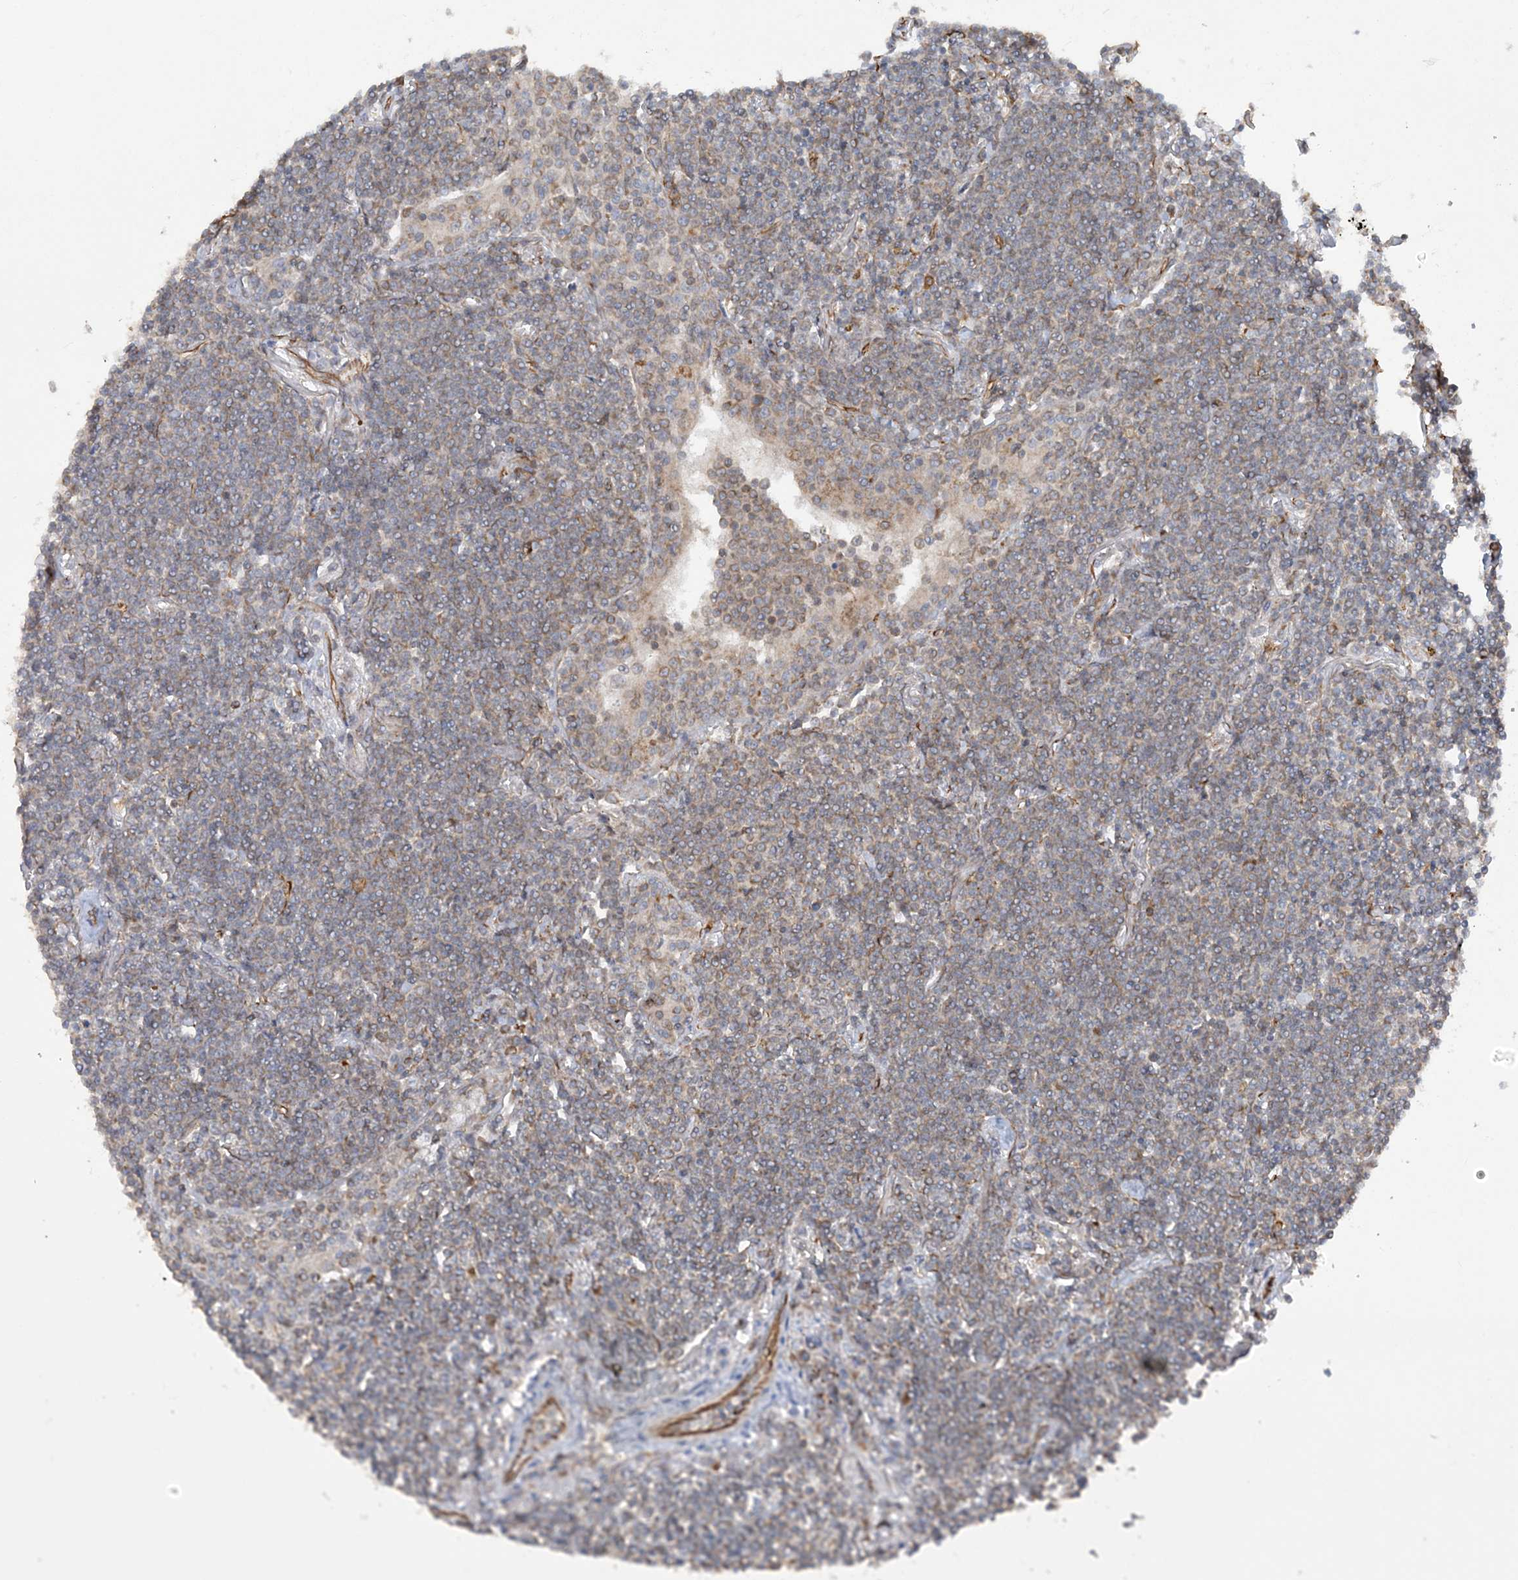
{"staining": {"intensity": "weak", "quantity": "<25%", "location": "cytoplasmic/membranous"}, "tissue": "lymphoma", "cell_type": "Tumor cells", "image_type": "cancer", "snomed": [{"axis": "morphology", "description": "Malignant lymphoma, non-Hodgkin's type, Low grade"}, {"axis": "topography", "description": "Lung"}], "caption": "Tumor cells show no significant positivity in low-grade malignant lymphoma, non-Hodgkin's type.", "gene": "FAM114A2", "patient": {"sex": "female", "age": 71}}